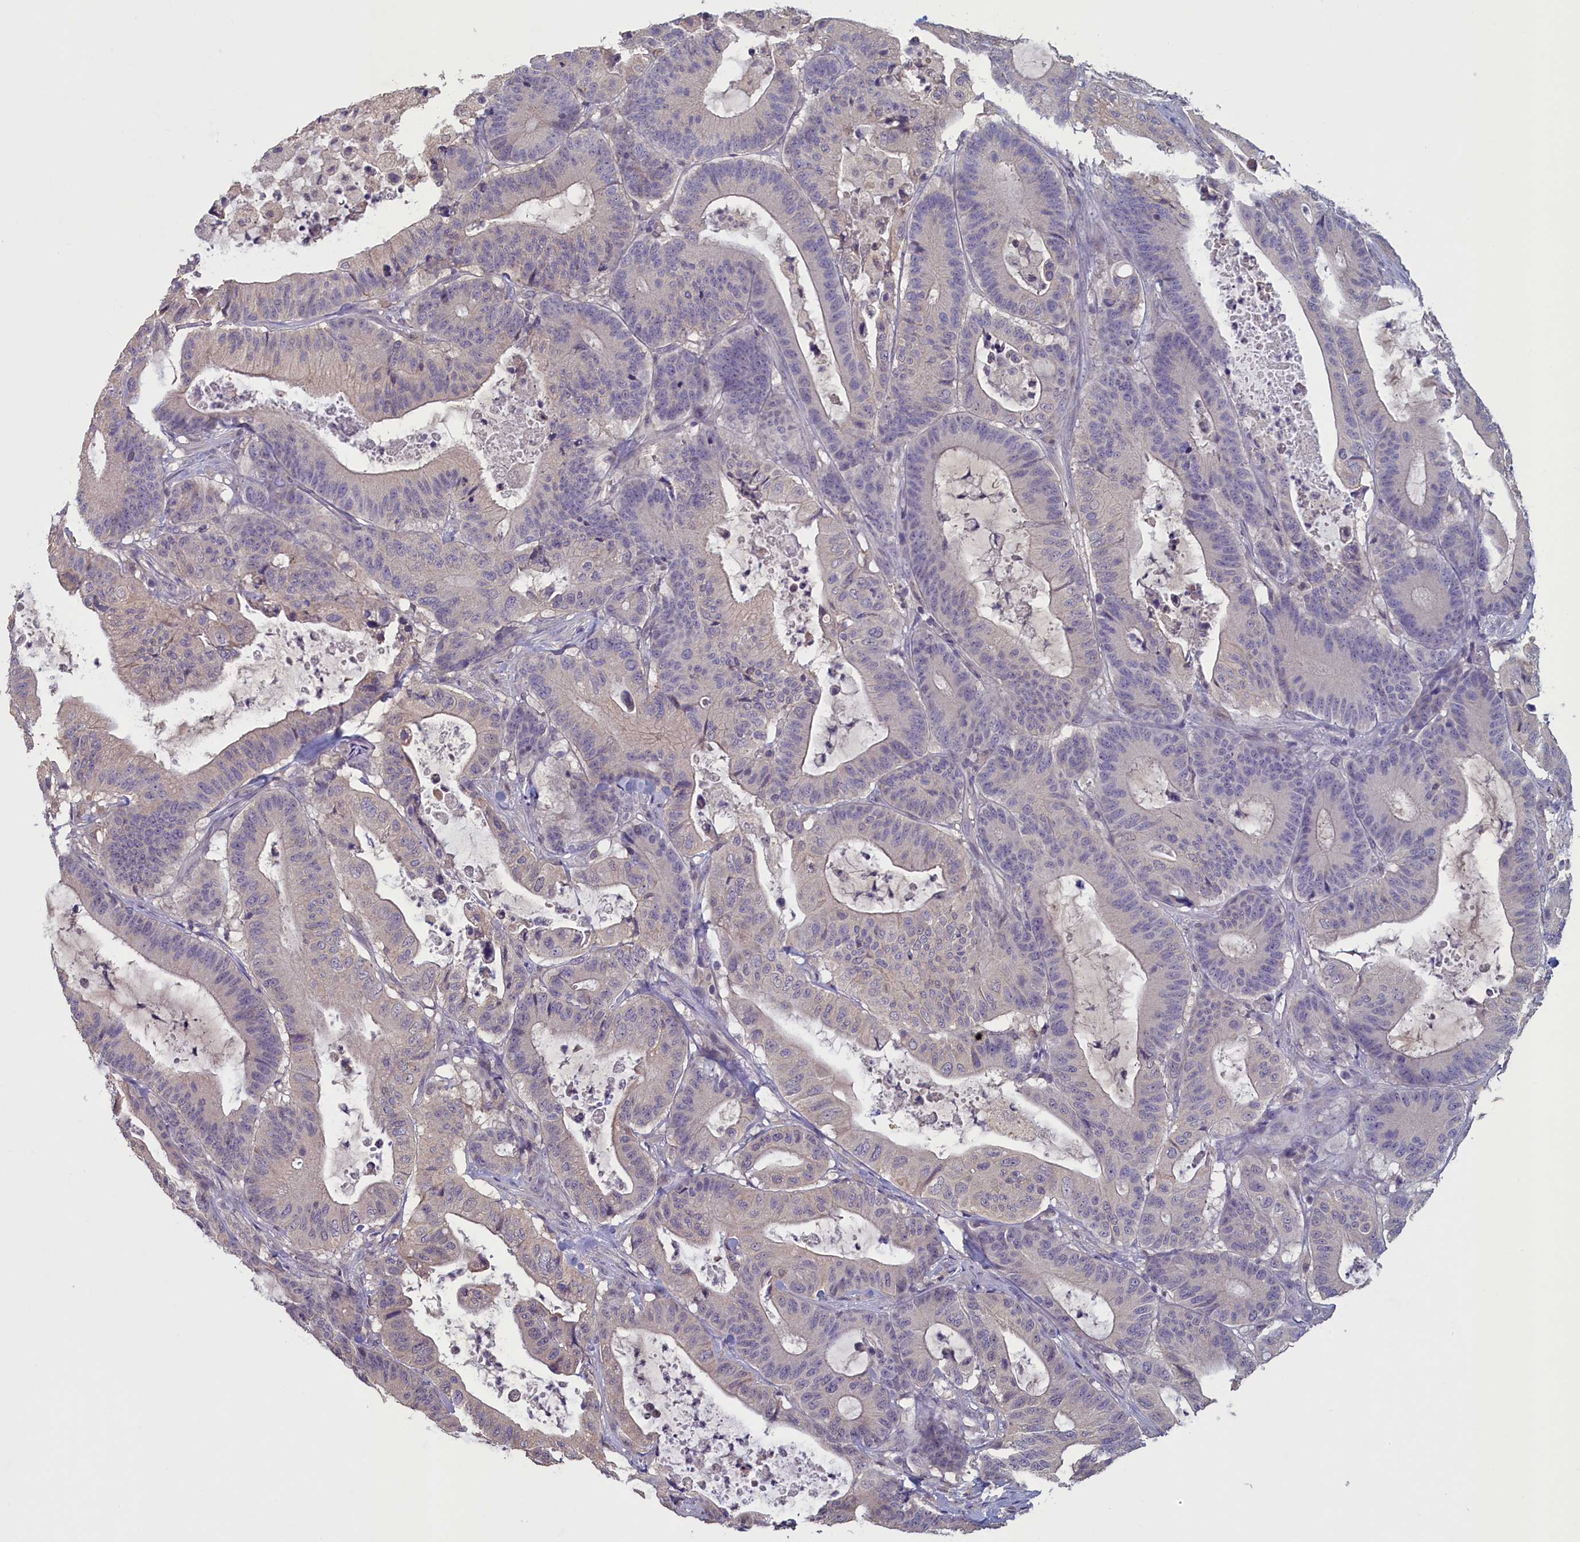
{"staining": {"intensity": "weak", "quantity": "<25%", "location": "cytoplasmic/membranous"}, "tissue": "colorectal cancer", "cell_type": "Tumor cells", "image_type": "cancer", "snomed": [{"axis": "morphology", "description": "Adenocarcinoma, NOS"}, {"axis": "topography", "description": "Colon"}], "caption": "Immunohistochemical staining of human colorectal adenocarcinoma exhibits no significant staining in tumor cells. (DAB (3,3'-diaminobenzidine) immunohistochemistry visualized using brightfield microscopy, high magnification).", "gene": "ATF7IP2", "patient": {"sex": "female", "age": 84}}